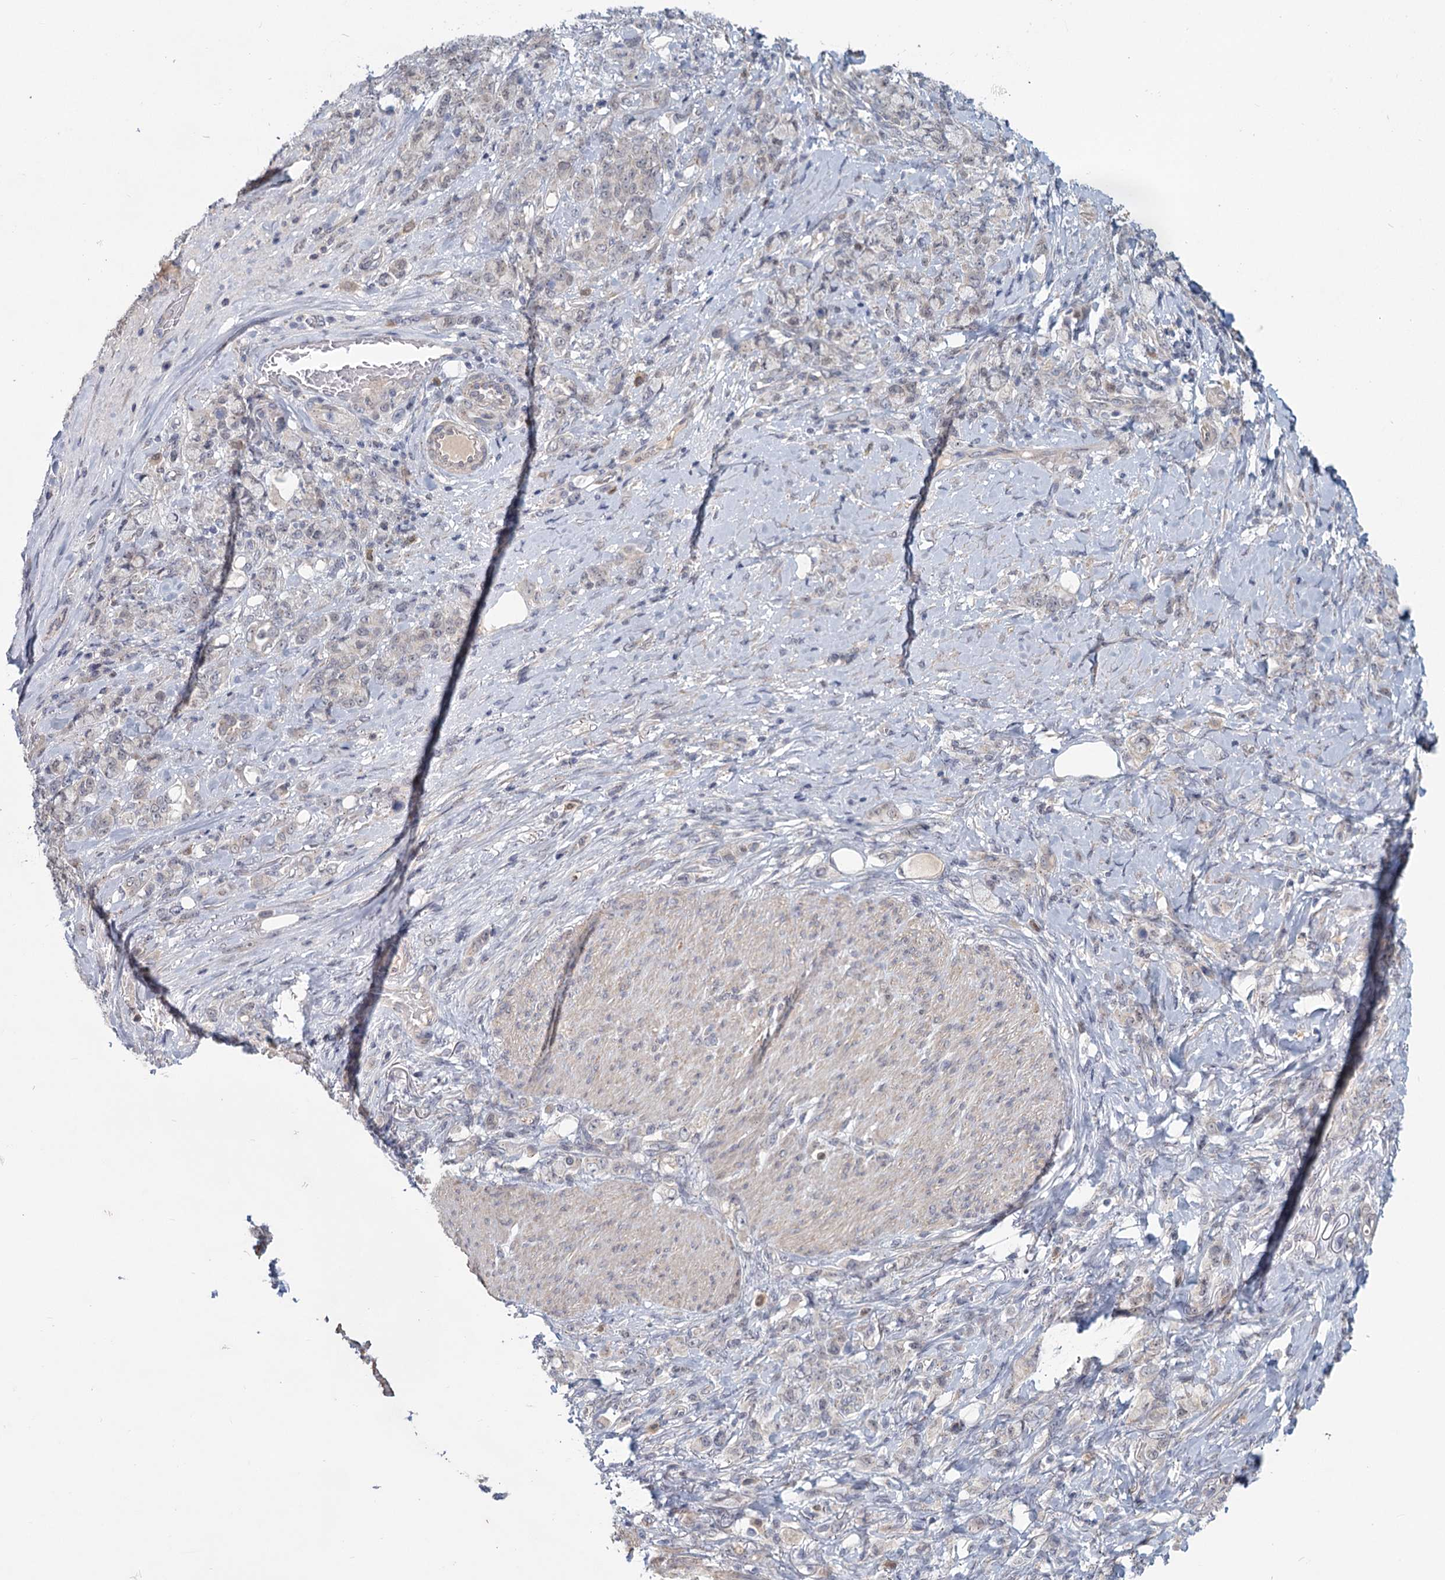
{"staining": {"intensity": "negative", "quantity": "none", "location": "none"}, "tissue": "stomach cancer", "cell_type": "Tumor cells", "image_type": "cancer", "snomed": [{"axis": "morphology", "description": "Adenocarcinoma, NOS"}, {"axis": "topography", "description": "Stomach"}], "caption": "Adenocarcinoma (stomach) stained for a protein using immunohistochemistry (IHC) exhibits no positivity tumor cells.", "gene": "STAP1", "patient": {"sex": "female", "age": 79}}